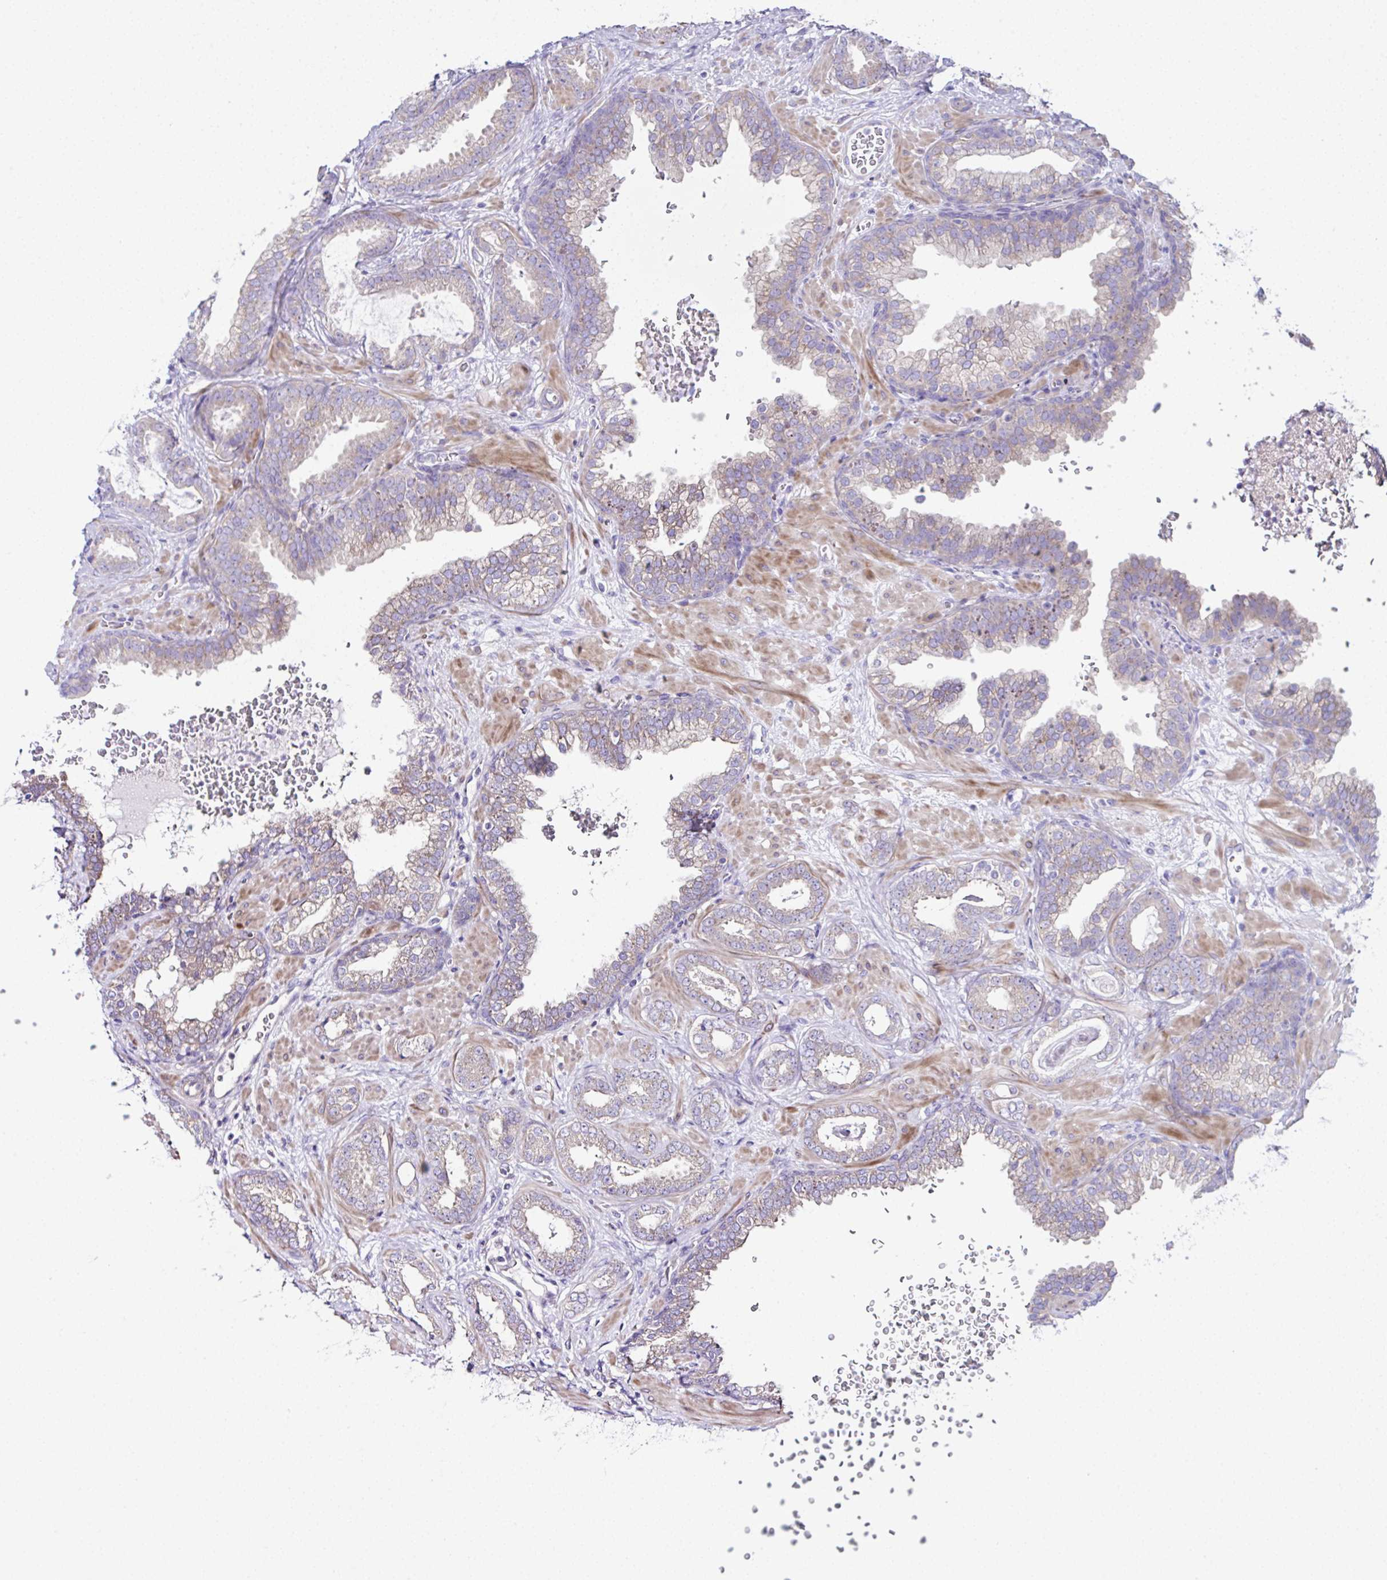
{"staining": {"intensity": "weak", "quantity": "<25%", "location": "cytoplasmic/membranous"}, "tissue": "prostate cancer", "cell_type": "Tumor cells", "image_type": "cancer", "snomed": [{"axis": "morphology", "description": "Adenocarcinoma, High grade"}, {"axis": "topography", "description": "Prostate"}], "caption": "DAB (3,3'-diaminobenzidine) immunohistochemical staining of human adenocarcinoma (high-grade) (prostate) reveals no significant positivity in tumor cells.", "gene": "OR4P4", "patient": {"sex": "male", "age": 58}}